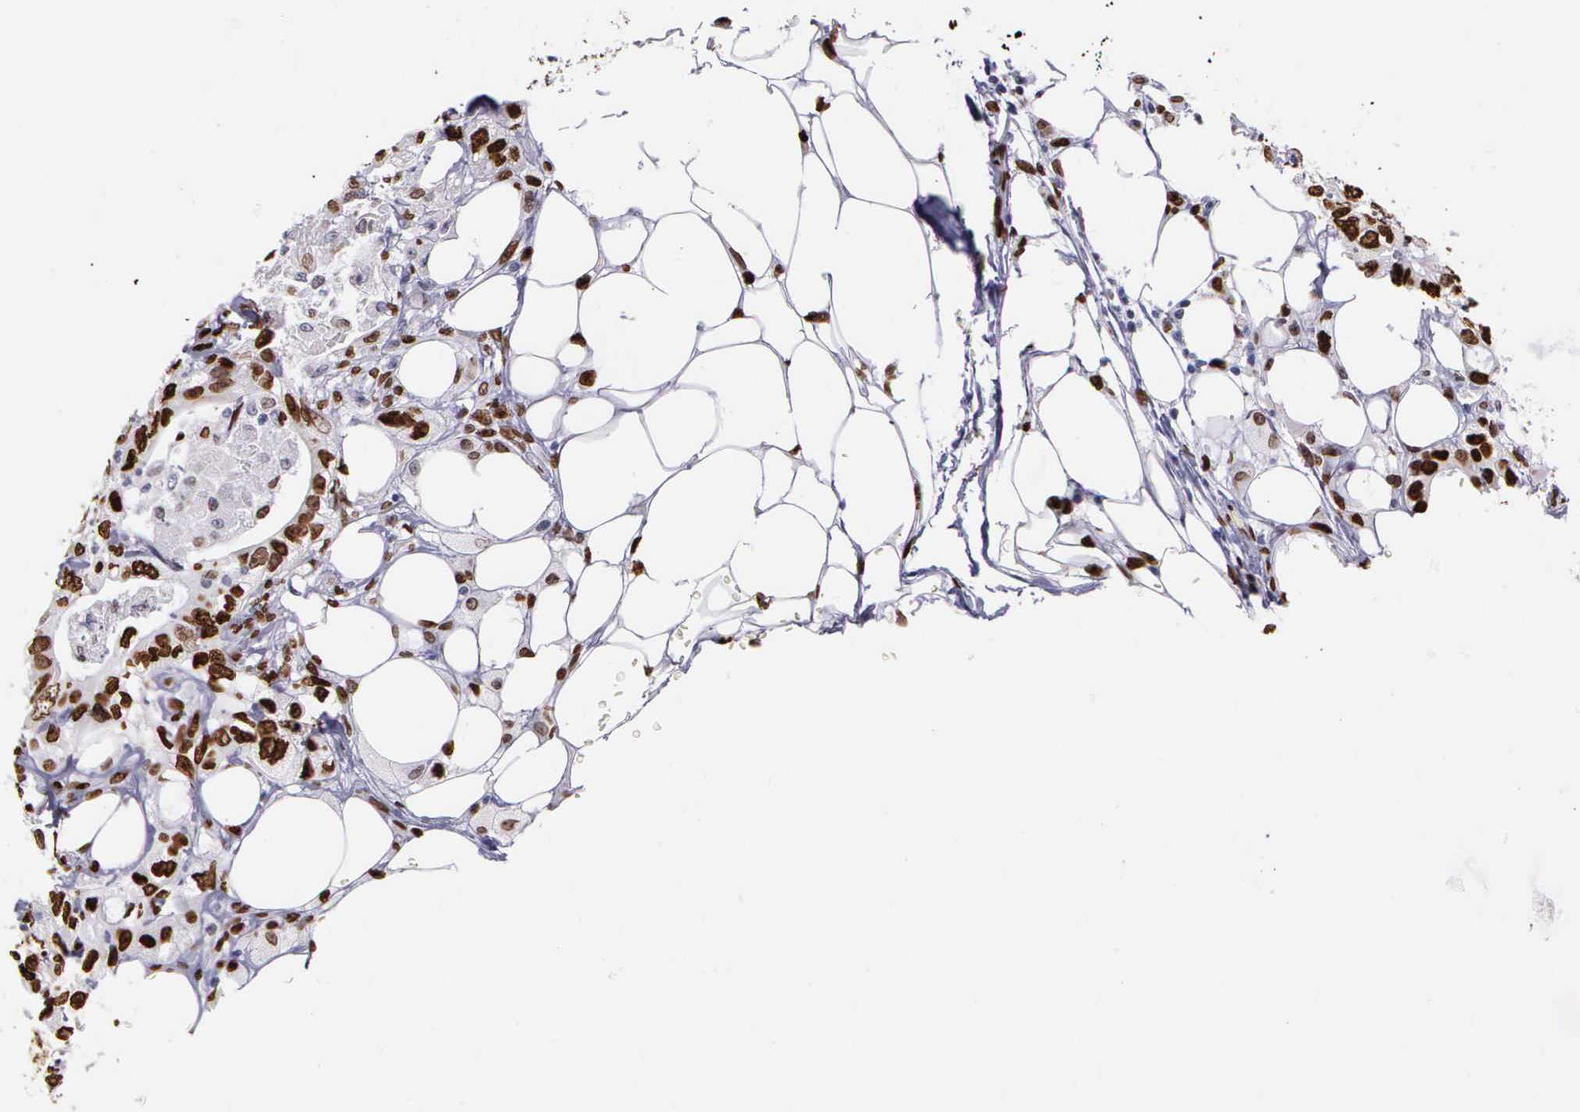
{"staining": {"intensity": "strong", "quantity": ">75%", "location": "nuclear"}, "tissue": "colorectal cancer", "cell_type": "Tumor cells", "image_type": "cancer", "snomed": [{"axis": "morphology", "description": "Adenocarcinoma, NOS"}, {"axis": "topography", "description": "Rectum"}], "caption": "Protein expression by IHC displays strong nuclear expression in about >75% of tumor cells in colorectal cancer (adenocarcinoma).", "gene": "H1-0", "patient": {"sex": "female", "age": 57}}